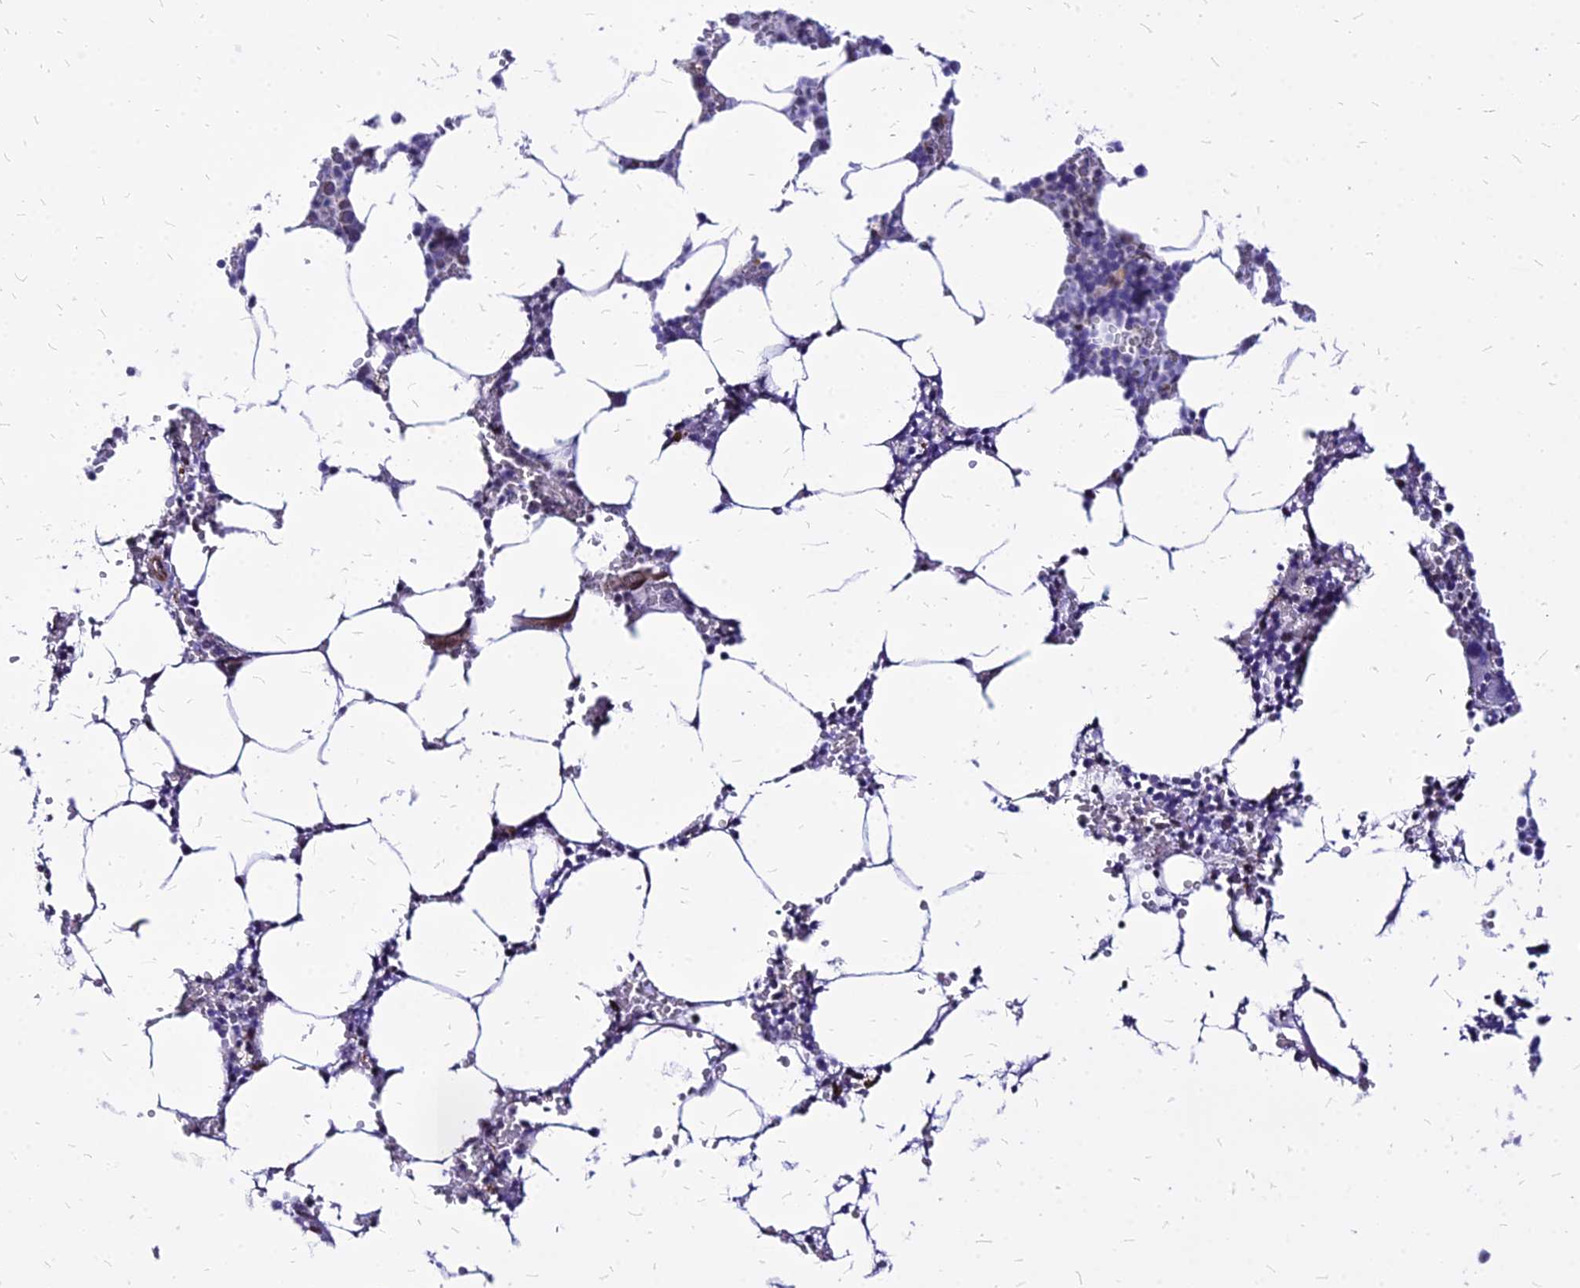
{"staining": {"intensity": "moderate", "quantity": "<25%", "location": "nuclear"}, "tissue": "bone marrow", "cell_type": "Hematopoietic cells", "image_type": "normal", "snomed": [{"axis": "morphology", "description": "Normal tissue, NOS"}, {"axis": "topography", "description": "Bone marrow"}], "caption": "Brown immunohistochemical staining in normal bone marrow exhibits moderate nuclear staining in about <25% of hematopoietic cells. (IHC, brightfield microscopy, high magnification).", "gene": "FDX2", "patient": {"sex": "male", "age": 70}}